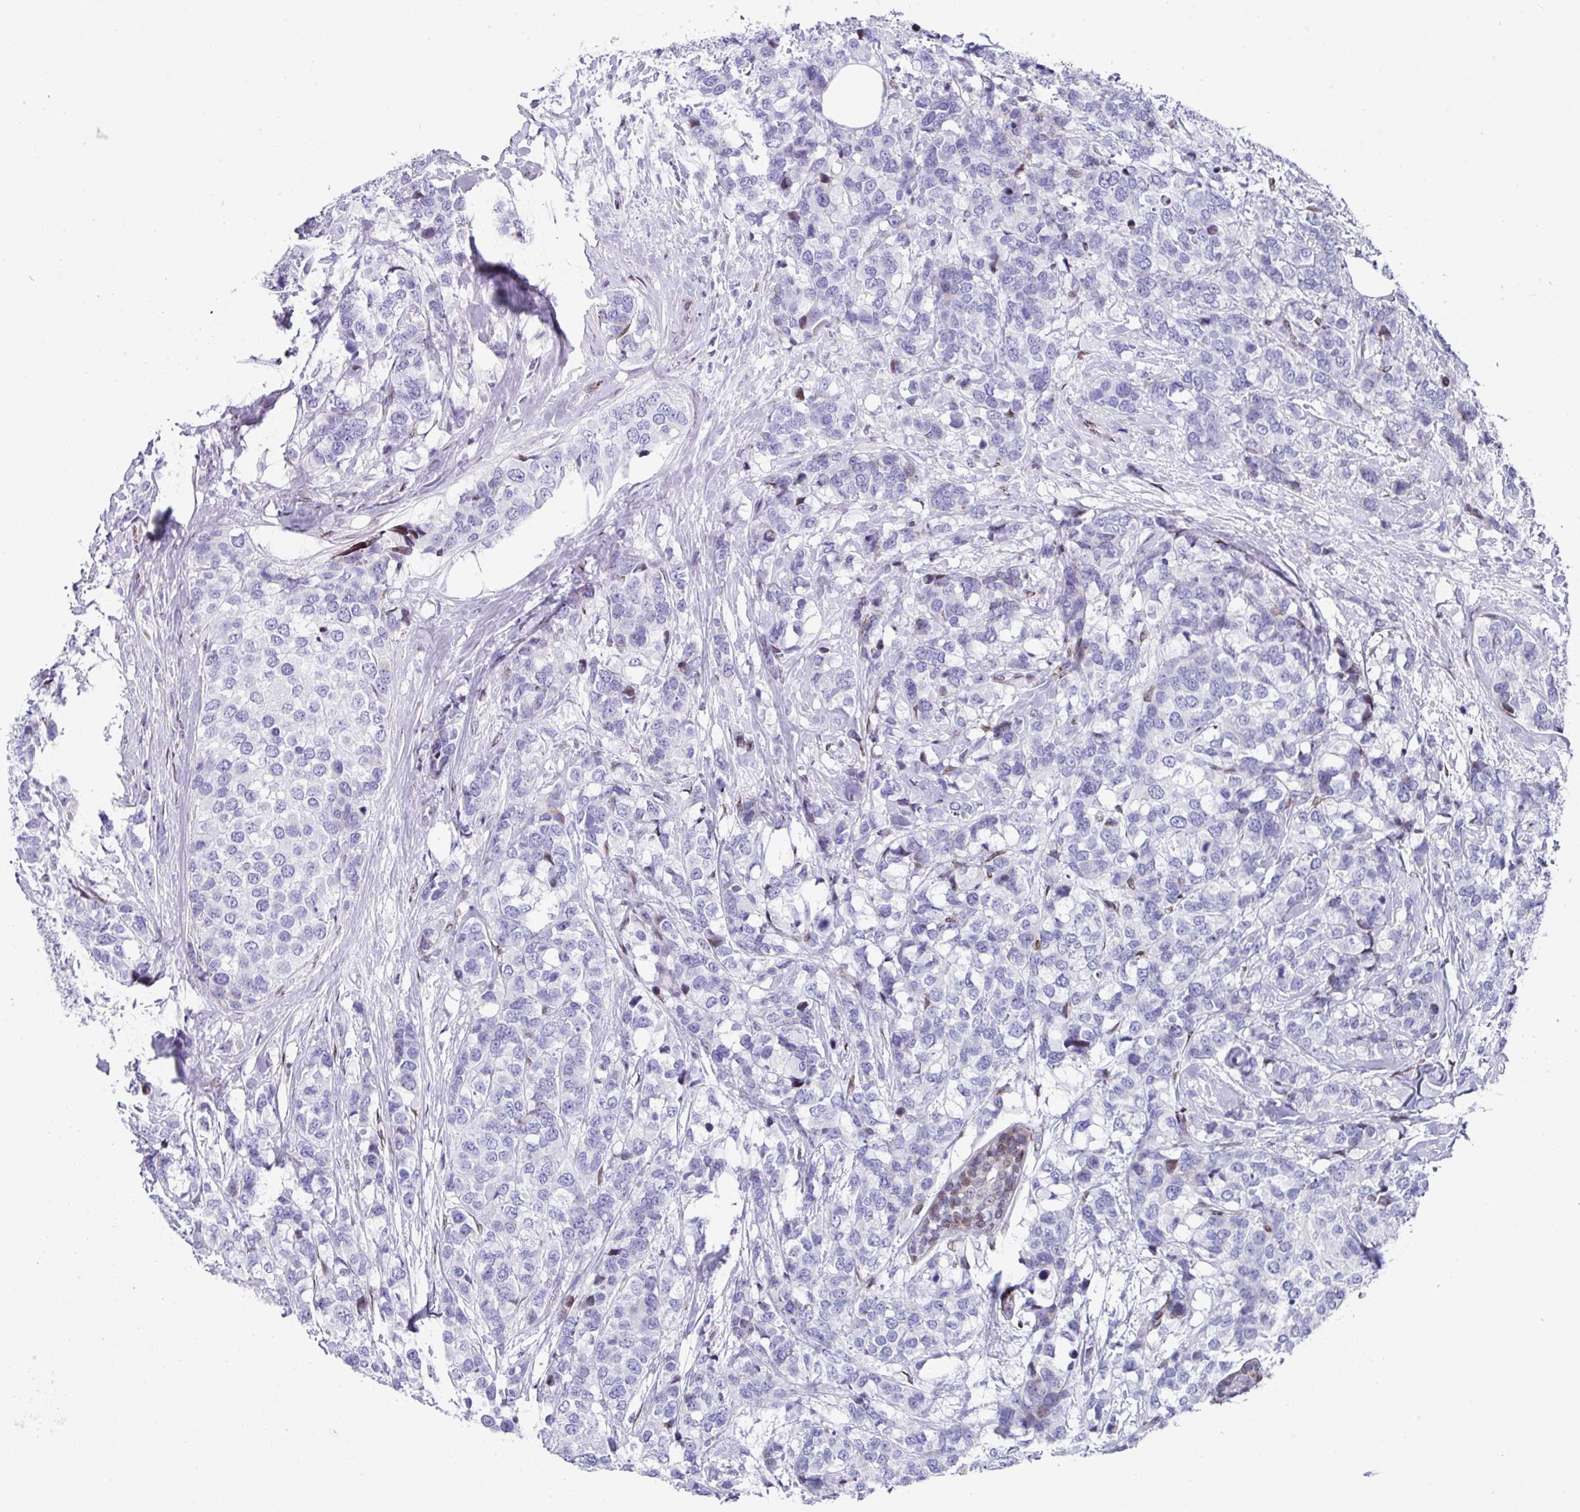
{"staining": {"intensity": "negative", "quantity": "none", "location": "none"}, "tissue": "breast cancer", "cell_type": "Tumor cells", "image_type": "cancer", "snomed": [{"axis": "morphology", "description": "Lobular carcinoma"}, {"axis": "topography", "description": "Breast"}], "caption": "Tumor cells show no significant protein positivity in breast cancer.", "gene": "TCF3", "patient": {"sex": "female", "age": 59}}